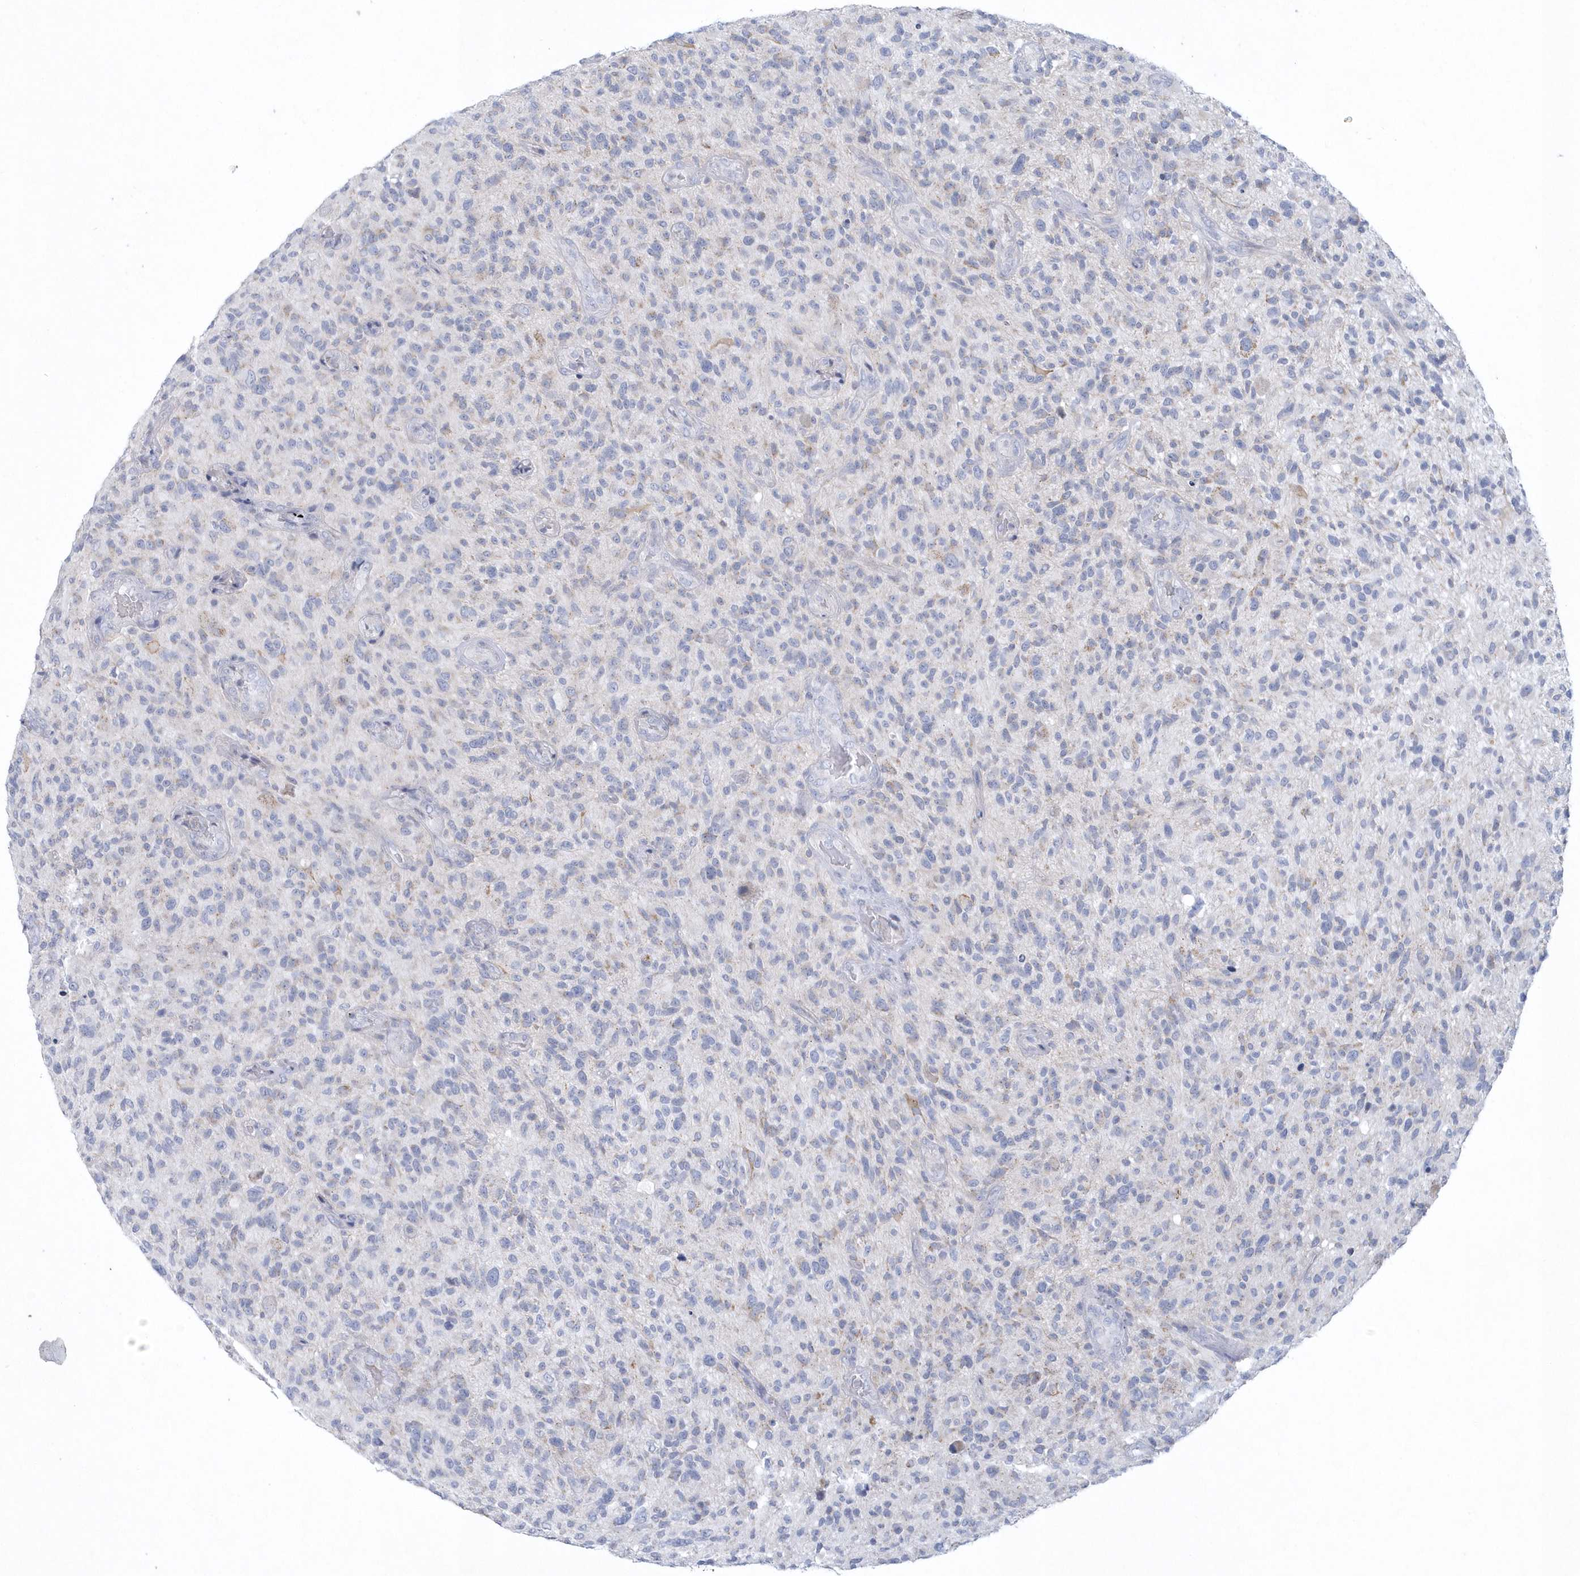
{"staining": {"intensity": "negative", "quantity": "none", "location": "none"}, "tissue": "glioma", "cell_type": "Tumor cells", "image_type": "cancer", "snomed": [{"axis": "morphology", "description": "Glioma, malignant, High grade"}, {"axis": "topography", "description": "Brain"}], "caption": "Immunohistochemistry (IHC) of human malignant glioma (high-grade) exhibits no expression in tumor cells.", "gene": "NIPAL1", "patient": {"sex": "male", "age": 47}}